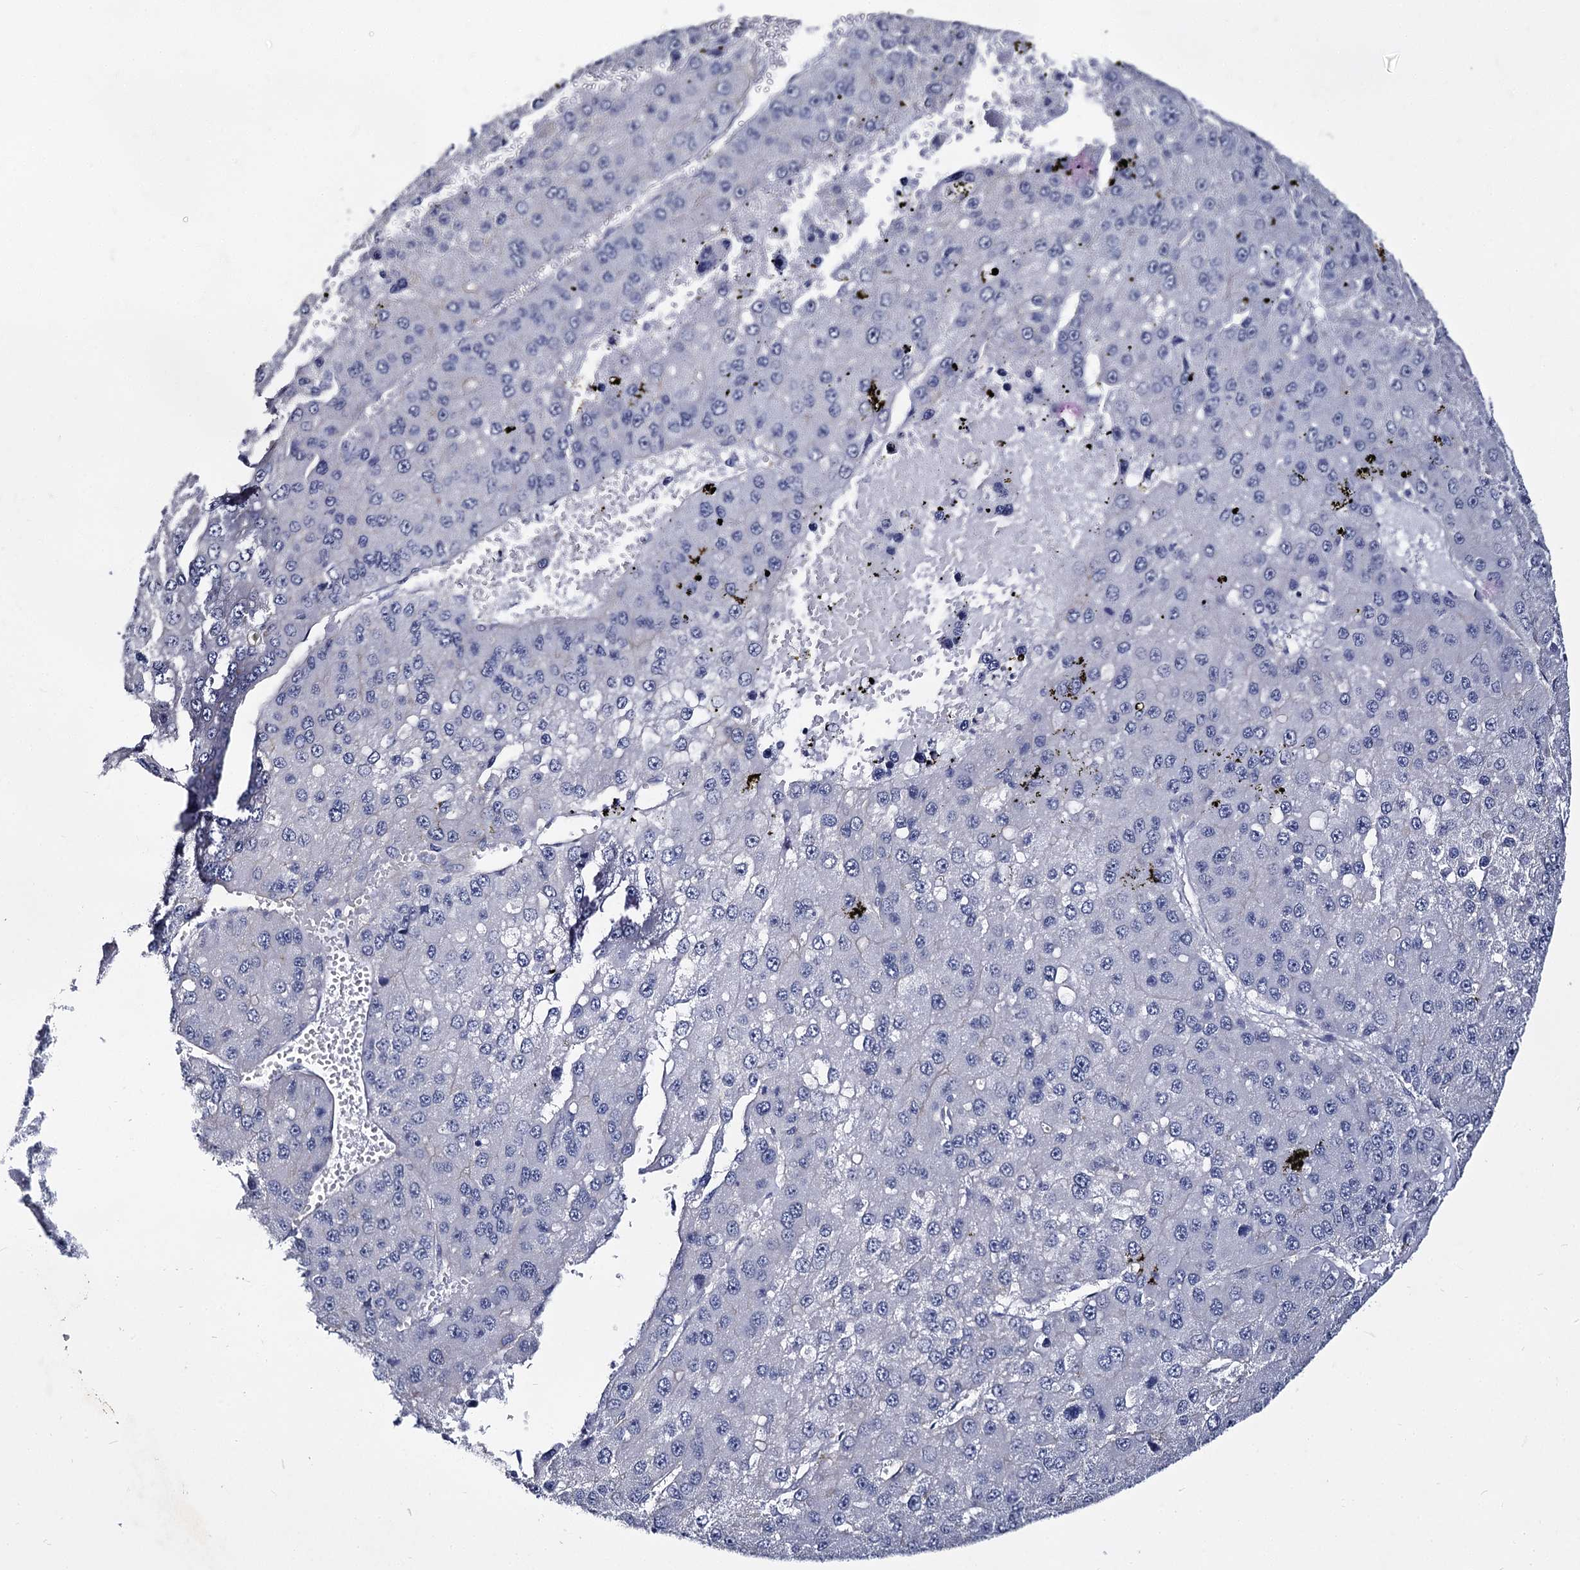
{"staining": {"intensity": "negative", "quantity": "none", "location": "none"}, "tissue": "liver cancer", "cell_type": "Tumor cells", "image_type": "cancer", "snomed": [{"axis": "morphology", "description": "Carcinoma, Hepatocellular, NOS"}, {"axis": "topography", "description": "Liver"}], "caption": "Tumor cells are negative for protein expression in human hepatocellular carcinoma (liver).", "gene": "CBFB", "patient": {"sex": "female", "age": 73}}